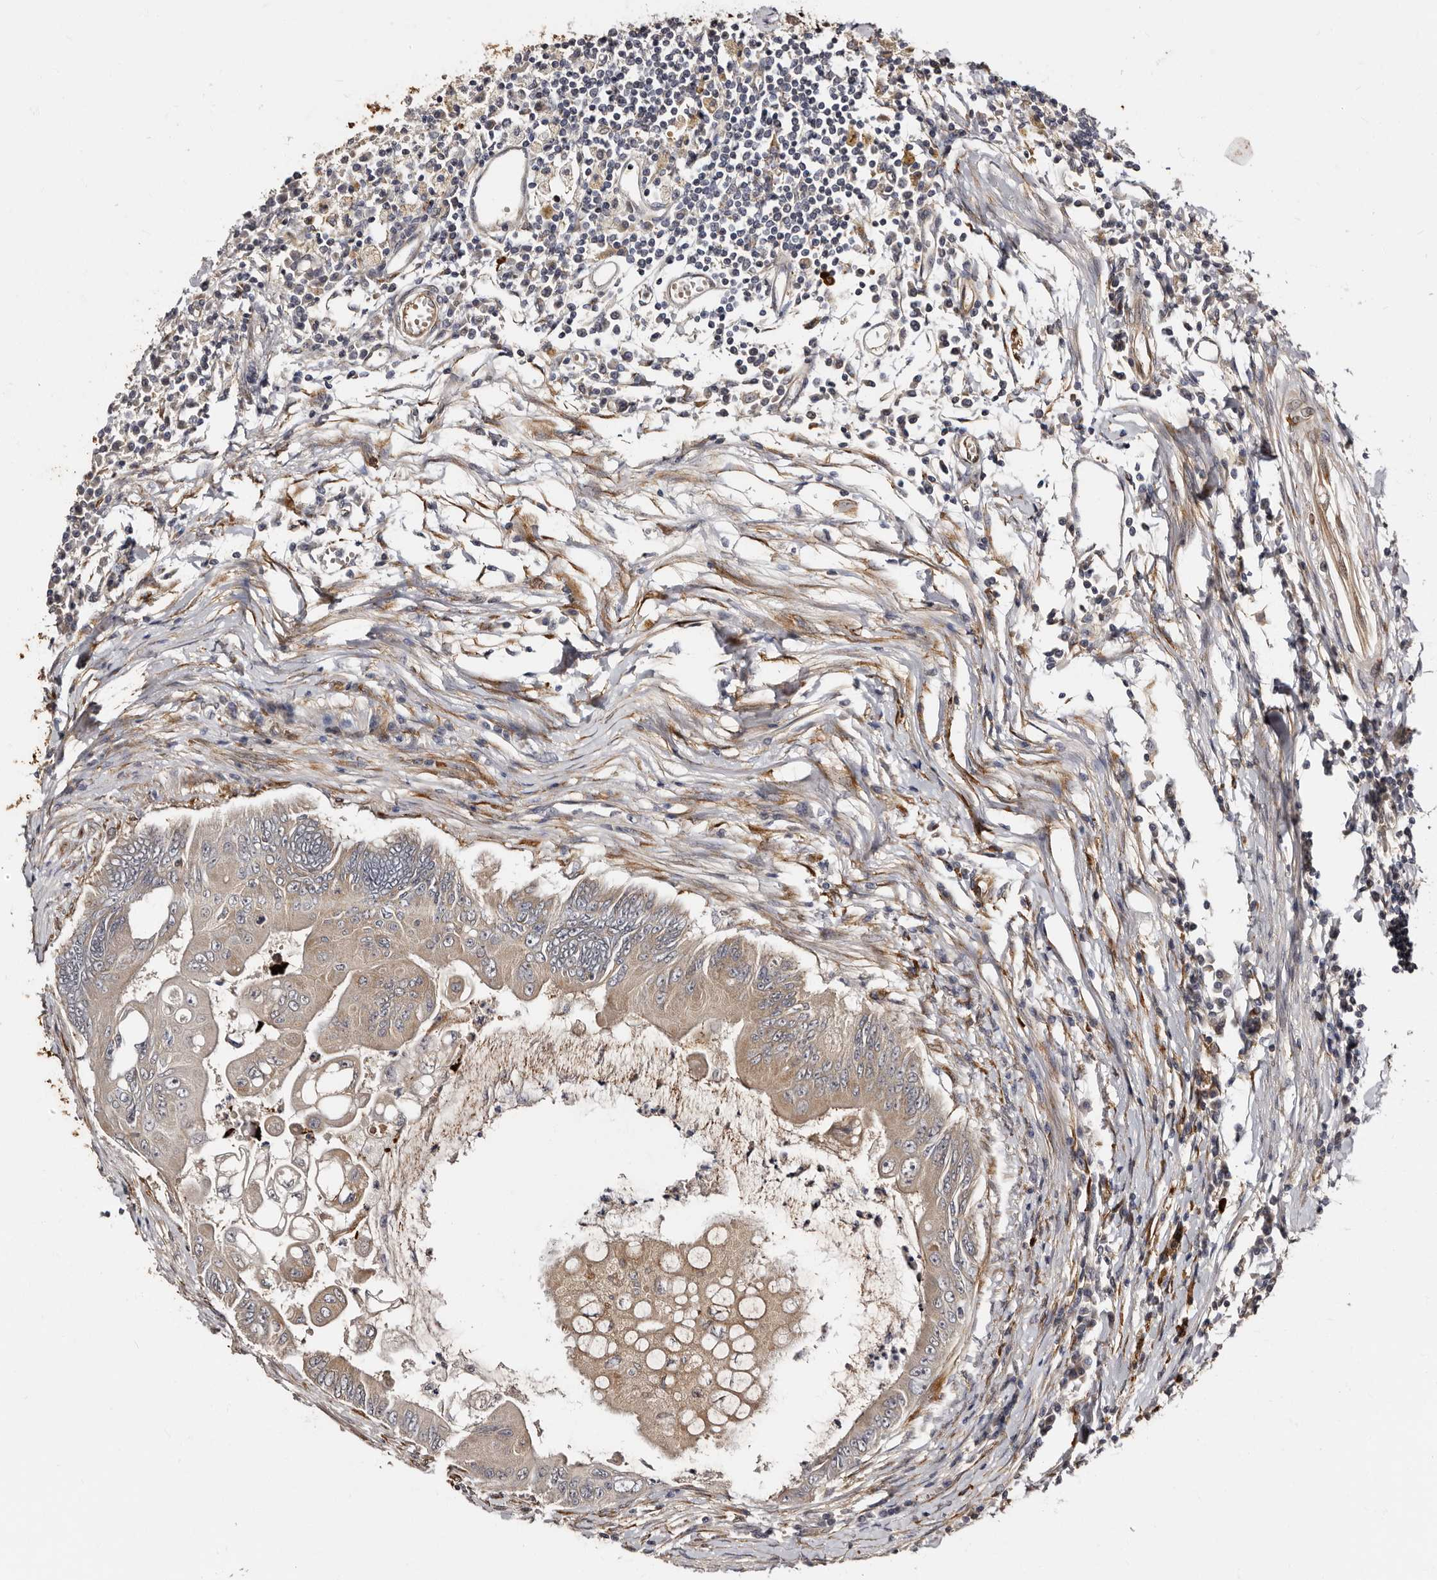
{"staining": {"intensity": "weak", "quantity": ">75%", "location": "cytoplasmic/membranous"}, "tissue": "colorectal cancer", "cell_type": "Tumor cells", "image_type": "cancer", "snomed": [{"axis": "morphology", "description": "Adenoma, NOS"}, {"axis": "morphology", "description": "Adenocarcinoma, NOS"}, {"axis": "topography", "description": "Colon"}], "caption": "Immunohistochemistry (IHC) photomicrograph of colorectal cancer (adenoma) stained for a protein (brown), which shows low levels of weak cytoplasmic/membranous expression in about >75% of tumor cells.", "gene": "TBC1D22B", "patient": {"sex": "male", "age": 79}}